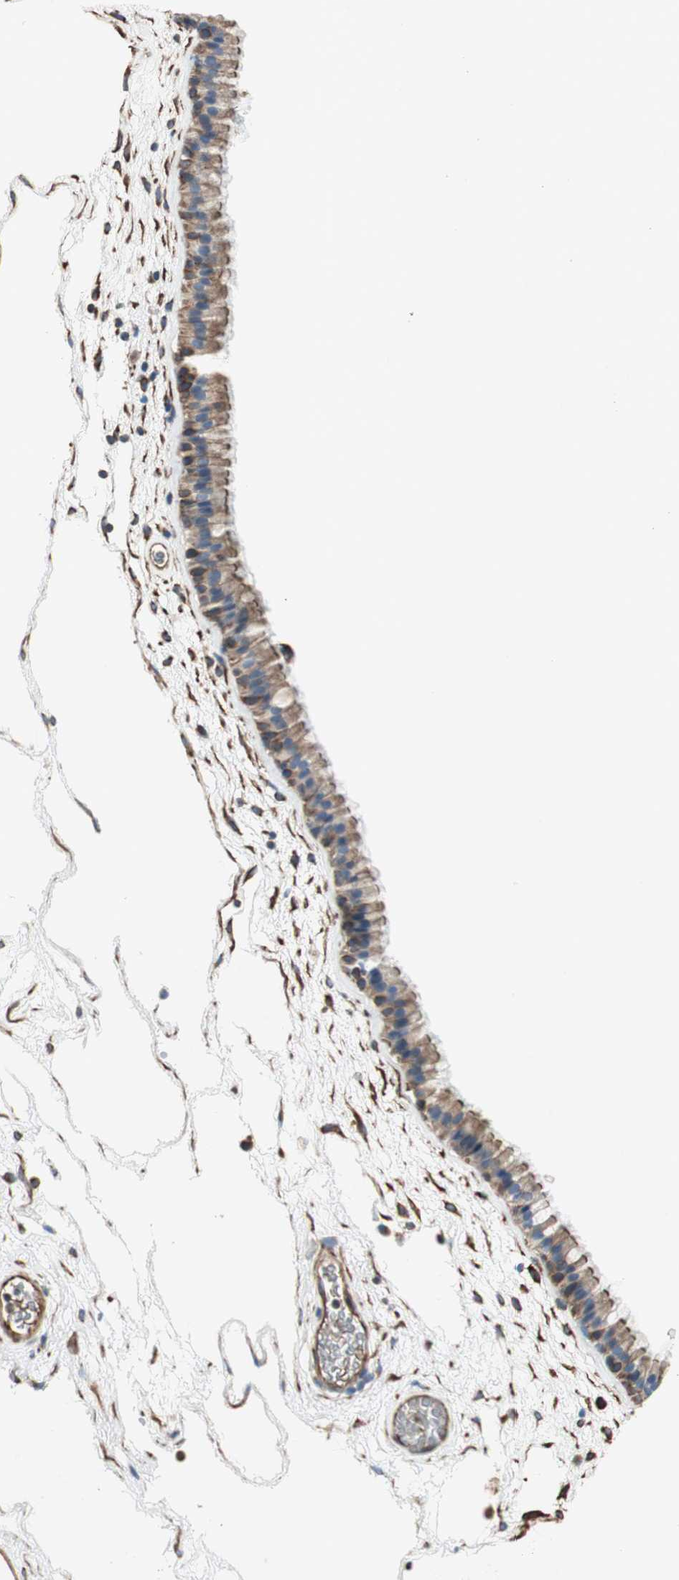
{"staining": {"intensity": "moderate", "quantity": ">75%", "location": "cytoplasmic/membranous"}, "tissue": "nasopharynx", "cell_type": "Respiratory epithelial cells", "image_type": "normal", "snomed": [{"axis": "morphology", "description": "Normal tissue, NOS"}, {"axis": "morphology", "description": "Inflammation, NOS"}, {"axis": "topography", "description": "Nasopharynx"}], "caption": "Immunohistochemistry (IHC) histopathology image of benign human nasopharynx stained for a protein (brown), which exhibits medium levels of moderate cytoplasmic/membranous staining in about >75% of respiratory epithelial cells.", "gene": "SRCIN1", "patient": {"sex": "male", "age": 48}}